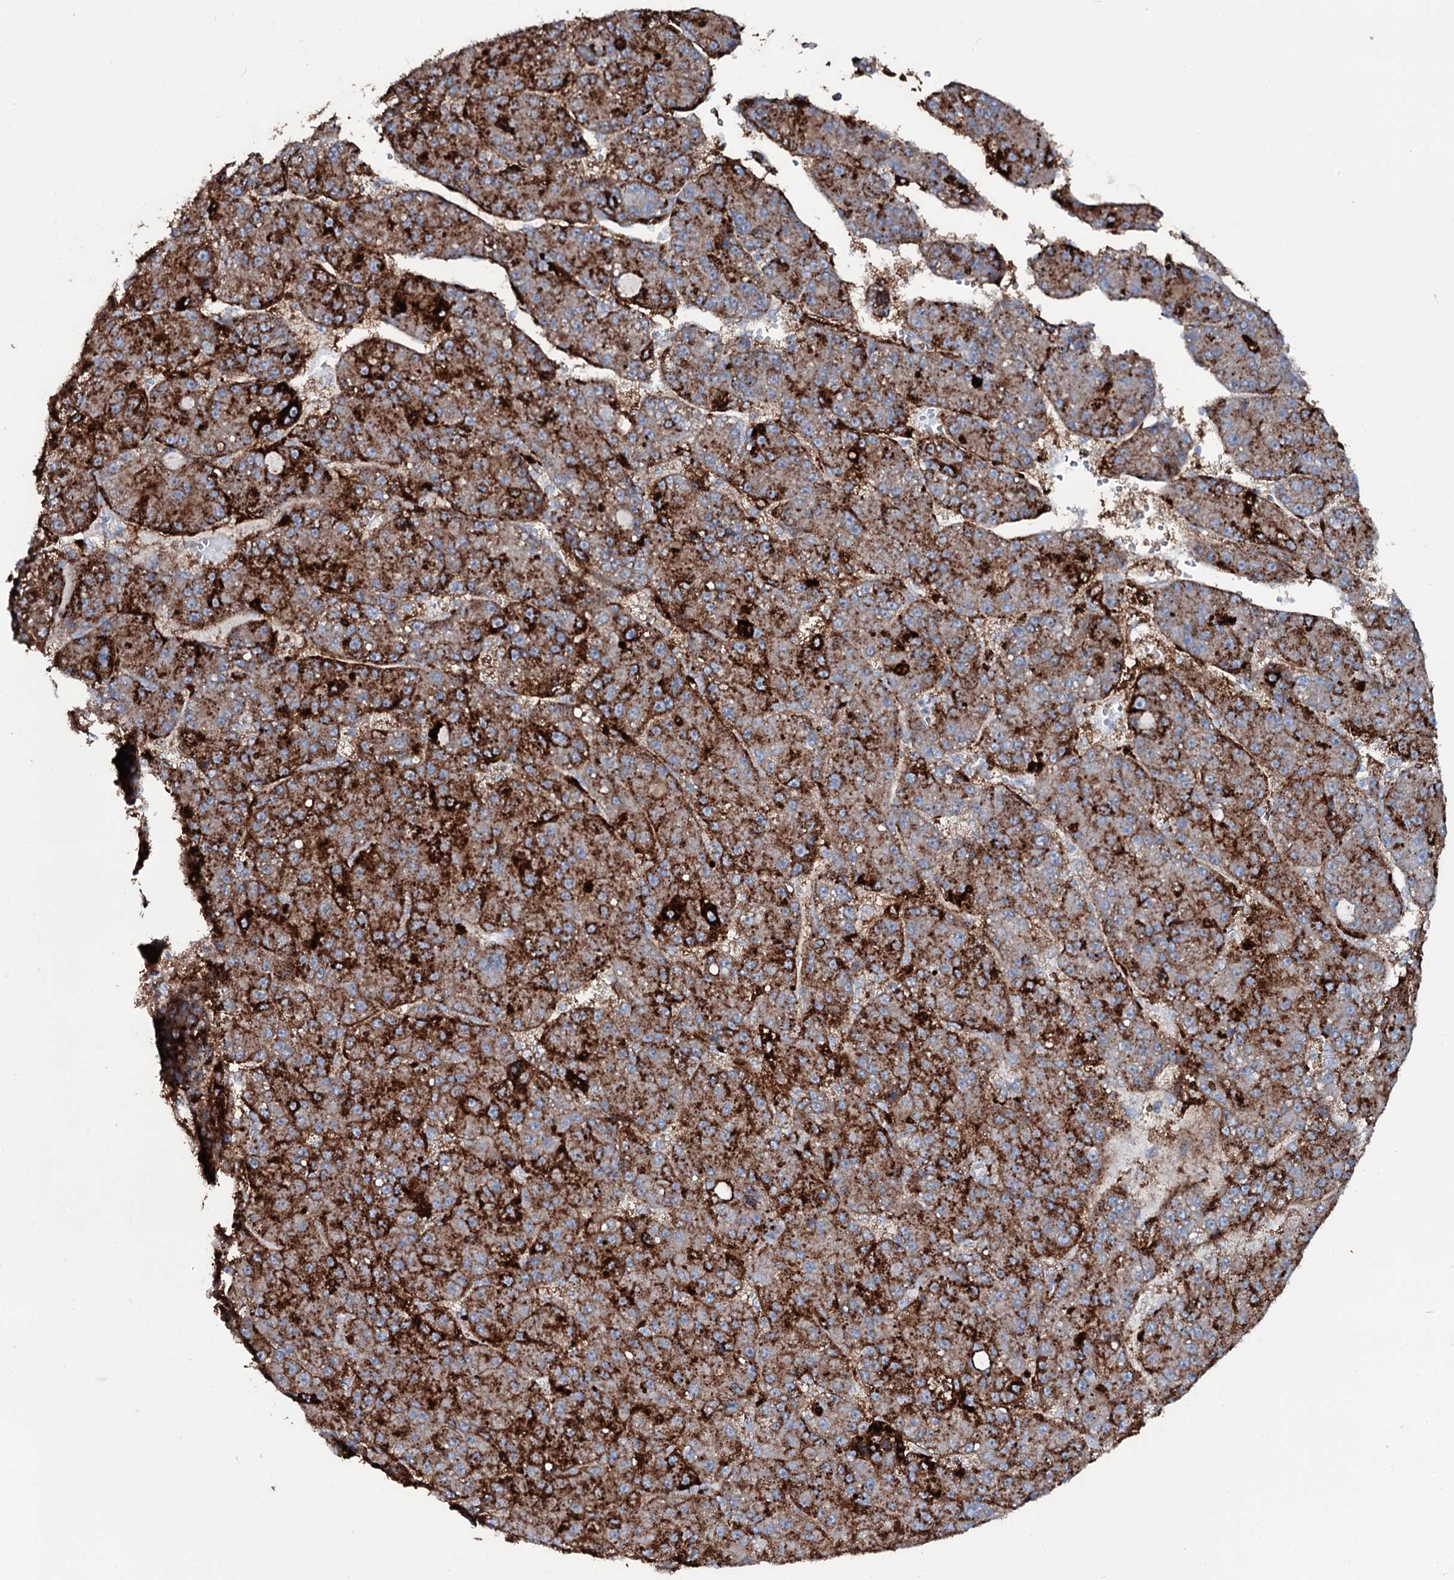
{"staining": {"intensity": "strong", "quantity": ">75%", "location": "cytoplasmic/membranous"}, "tissue": "liver cancer", "cell_type": "Tumor cells", "image_type": "cancer", "snomed": [{"axis": "morphology", "description": "Carcinoma, Hepatocellular, NOS"}, {"axis": "topography", "description": "Liver"}], "caption": "IHC (DAB) staining of human liver cancer (hepatocellular carcinoma) shows strong cytoplasmic/membranous protein staining in about >75% of tumor cells.", "gene": "OSBPL2", "patient": {"sex": "male", "age": 67}}